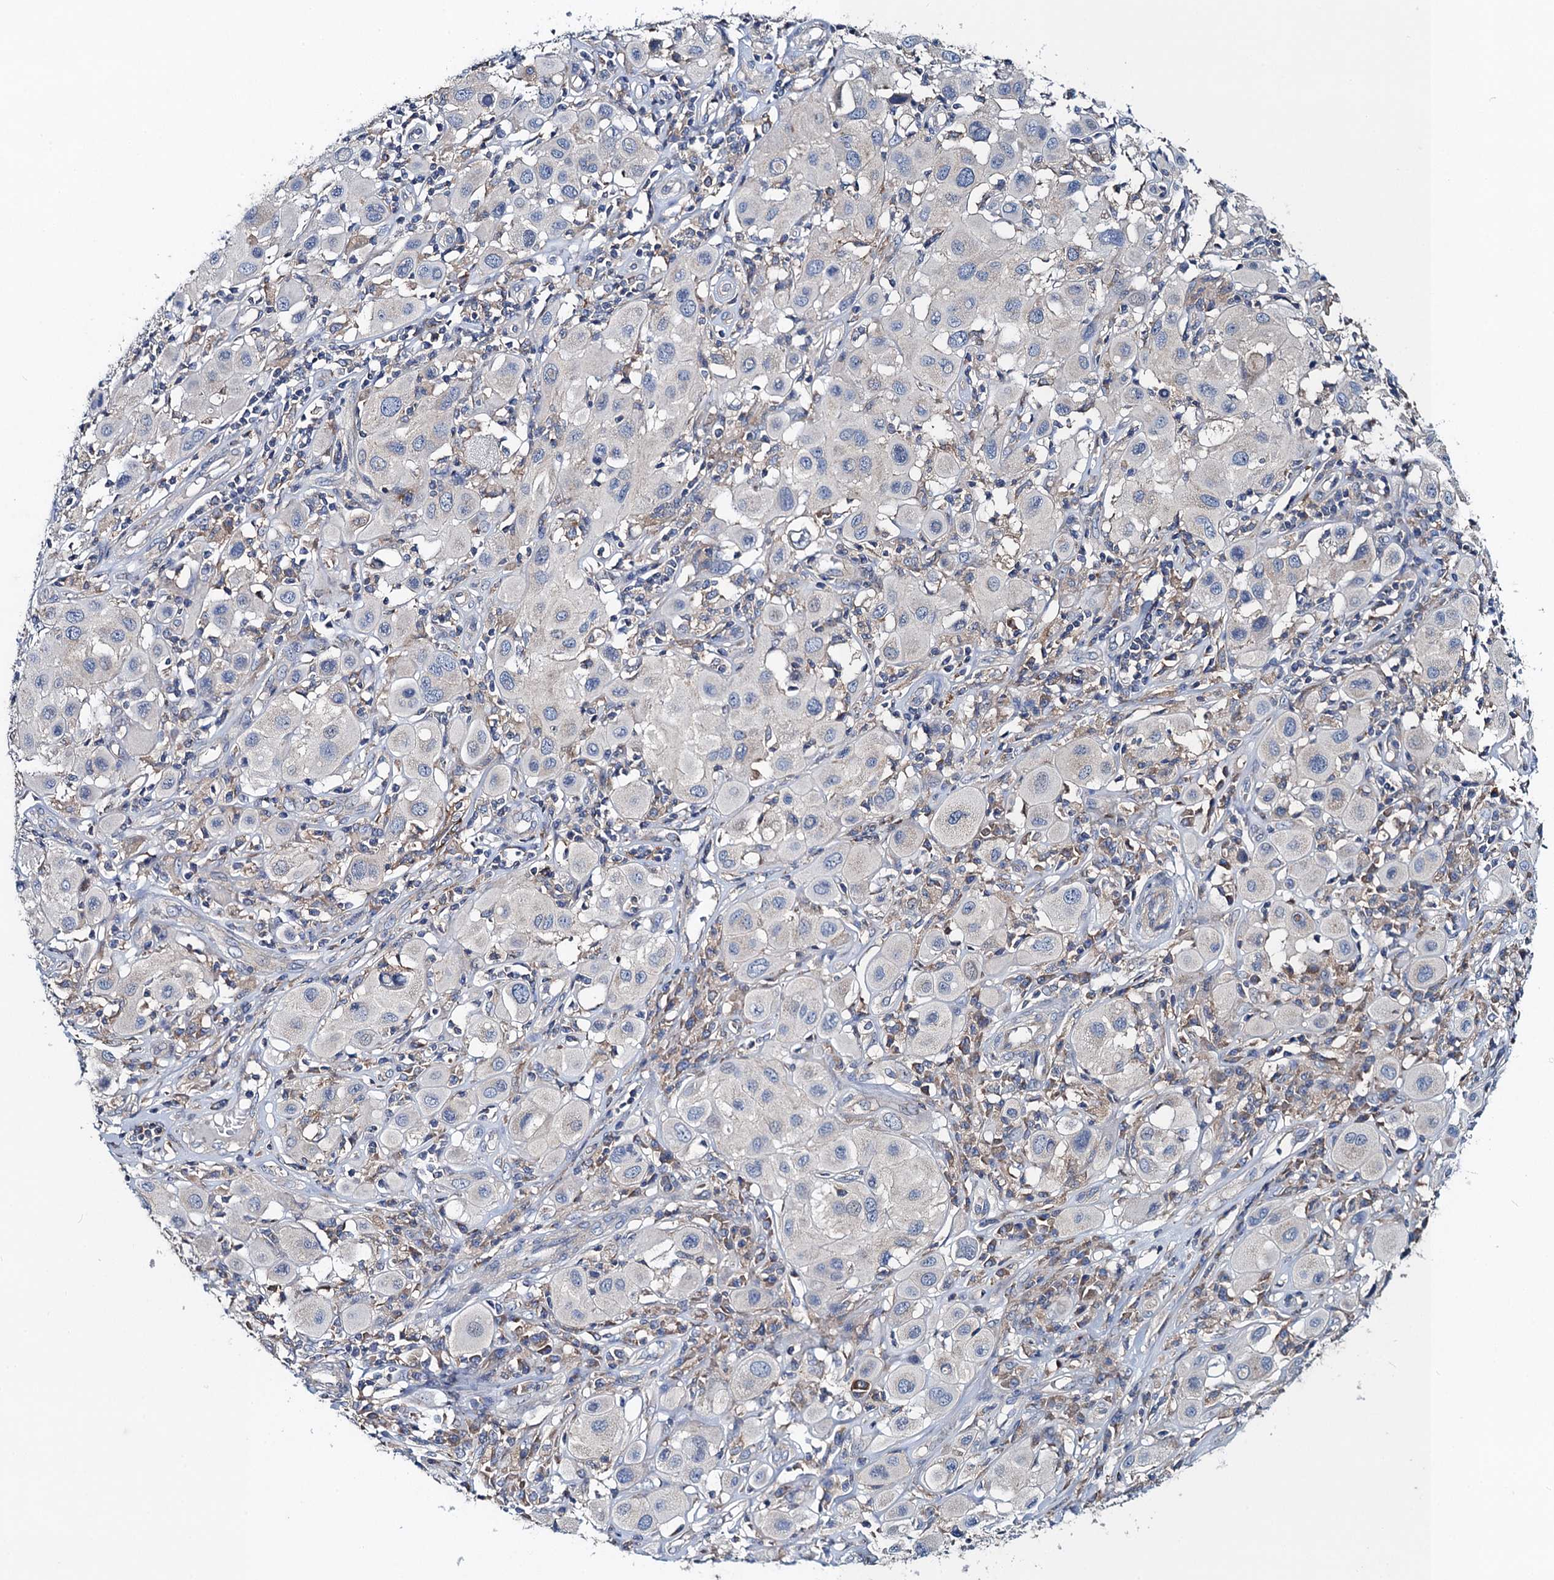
{"staining": {"intensity": "negative", "quantity": "none", "location": "none"}, "tissue": "melanoma", "cell_type": "Tumor cells", "image_type": "cancer", "snomed": [{"axis": "morphology", "description": "Malignant melanoma, Metastatic site"}, {"axis": "topography", "description": "Skin"}], "caption": "Immunohistochemistry histopathology image of neoplastic tissue: human melanoma stained with DAB demonstrates no significant protein positivity in tumor cells. (Stains: DAB immunohistochemistry with hematoxylin counter stain, Microscopy: brightfield microscopy at high magnification).", "gene": "SNAP29", "patient": {"sex": "male", "age": 41}}